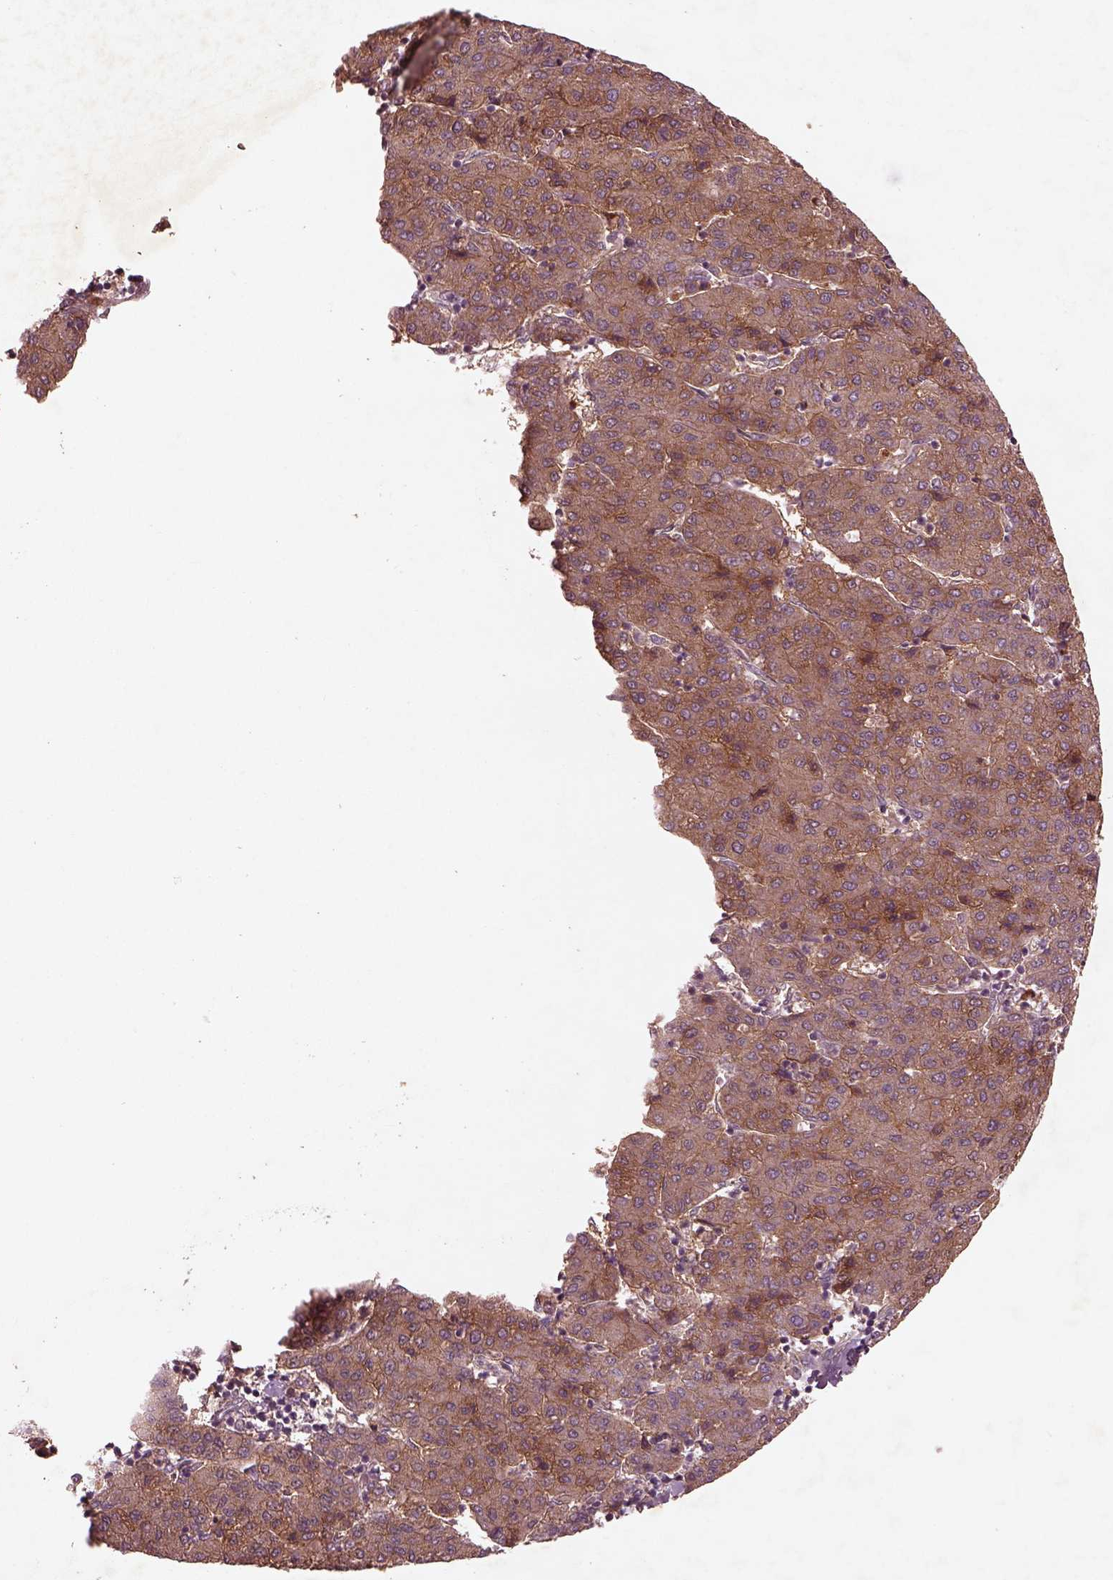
{"staining": {"intensity": "moderate", "quantity": ">75%", "location": "cytoplasmic/membranous"}, "tissue": "liver cancer", "cell_type": "Tumor cells", "image_type": "cancer", "snomed": [{"axis": "morphology", "description": "Carcinoma, Hepatocellular, NOS"}, {"axis": "topography", "description": "Liver"}], "caption": "This is a histology image of immunohistochemistry (IHC) staining of hepatocellular carcinoma (liver), which shows moderate expression in the cytoplasmic/membranous of tumor cells.", "gene": "FAM234A", "patient": {"sex": "male", "age": 65}}